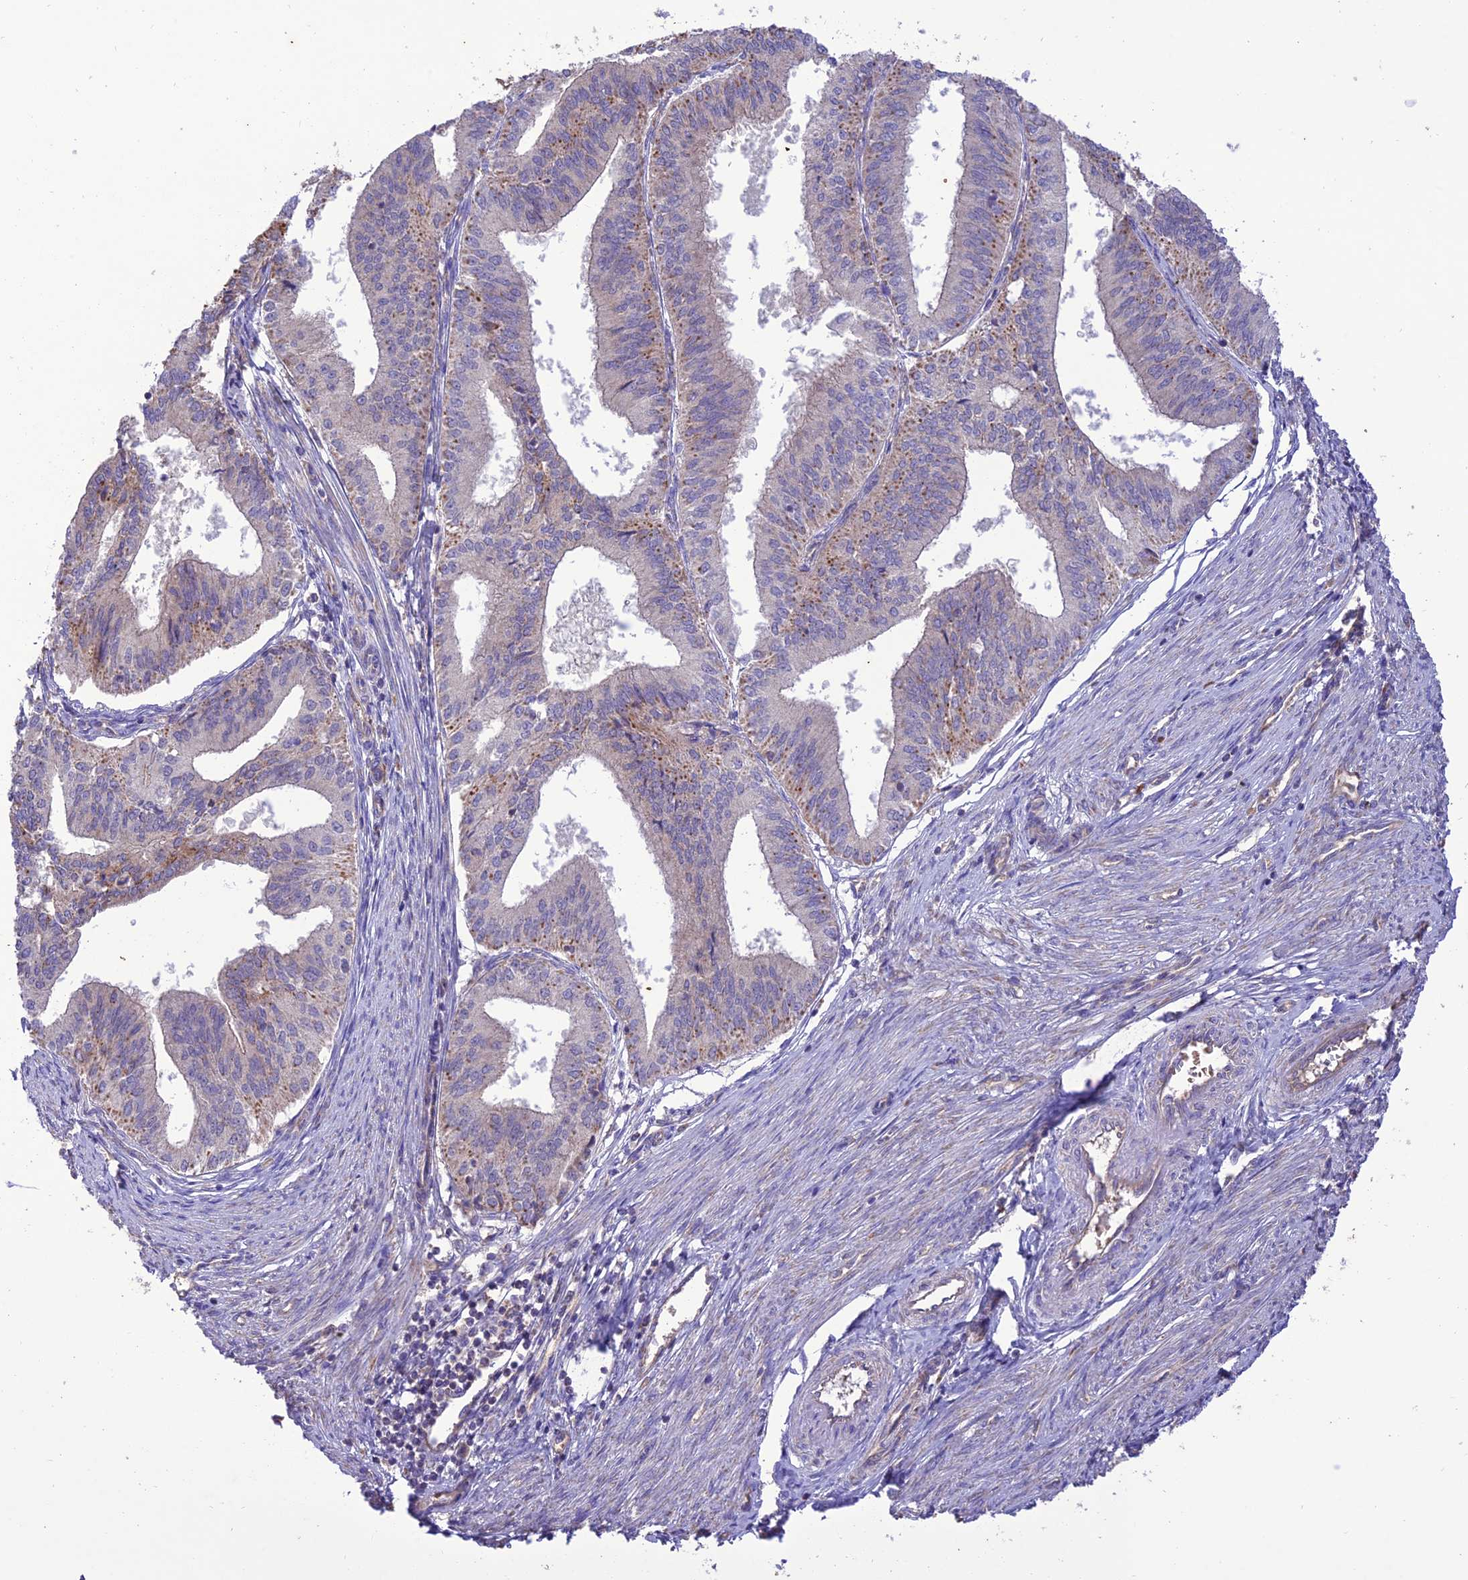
{"staining": {"intensity": "moderate", "quantity": "<25%", "location": "cytoplasmic/membranous"}, "tissue": "endometrial cancer", "cell_type": "Tumor cells", "image_type": "cancer", "snomed": [{"axis": "morphology", "description": "Adenocarcinoma, NOS"}, {"axis": "topography", "description": "Endometrium"}], "caption": "Immunohistochemical staining of human endometrial adenocarcinoma reveals moderate cytoplasmic/membranous protein expression in approximately <25% of tumor cells. (brown staining indicates protein expression, while blue staining denotes nuclei).", "gene": "NDUFAF1", "patient": {"sex": "female", "age": 50}}